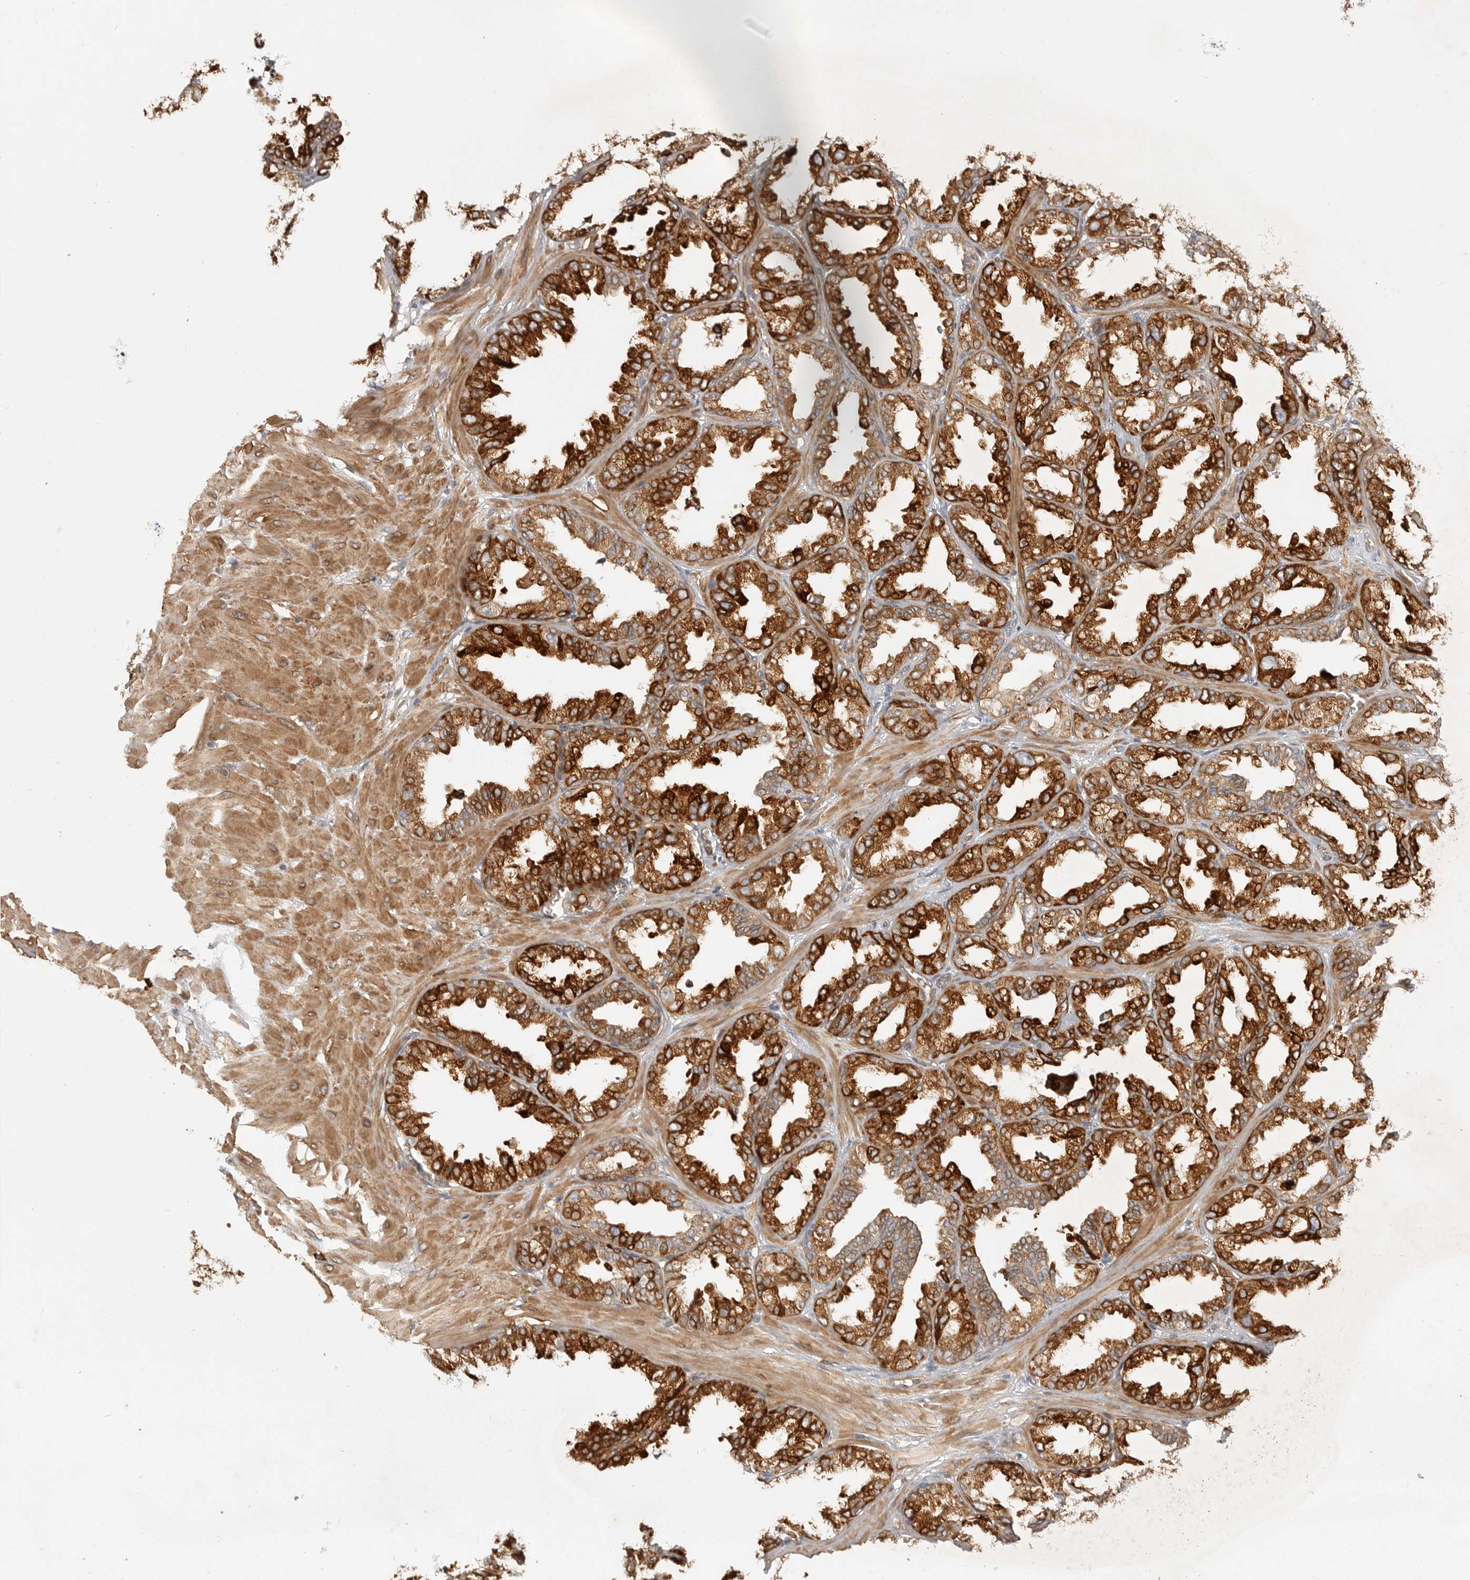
{"staining": {"intensity": "strong", "quantity": ">75%", "location": "cytoplasmic/membranous"}, "tissue": "seminal vesicle", "cell_type": "Glandular cells", "image_type": "normal", "snomed": [{"axis": "morphology", "description": "Normal tissue, NOS"}, {"axis": "topography", "description": "Prostate"}, {"axis": "topography", "description": "Seminal veicle"}], "caption": "A high amount of strong cytoplasmic/membranous positivity is seen in about >75% of glandular cells in normal seminal vesicle. (Brightfield microscopy of DAB IHC at high magnification).", "gene": "CCPG1", "patient": {"sex": "male", "age": 51}}